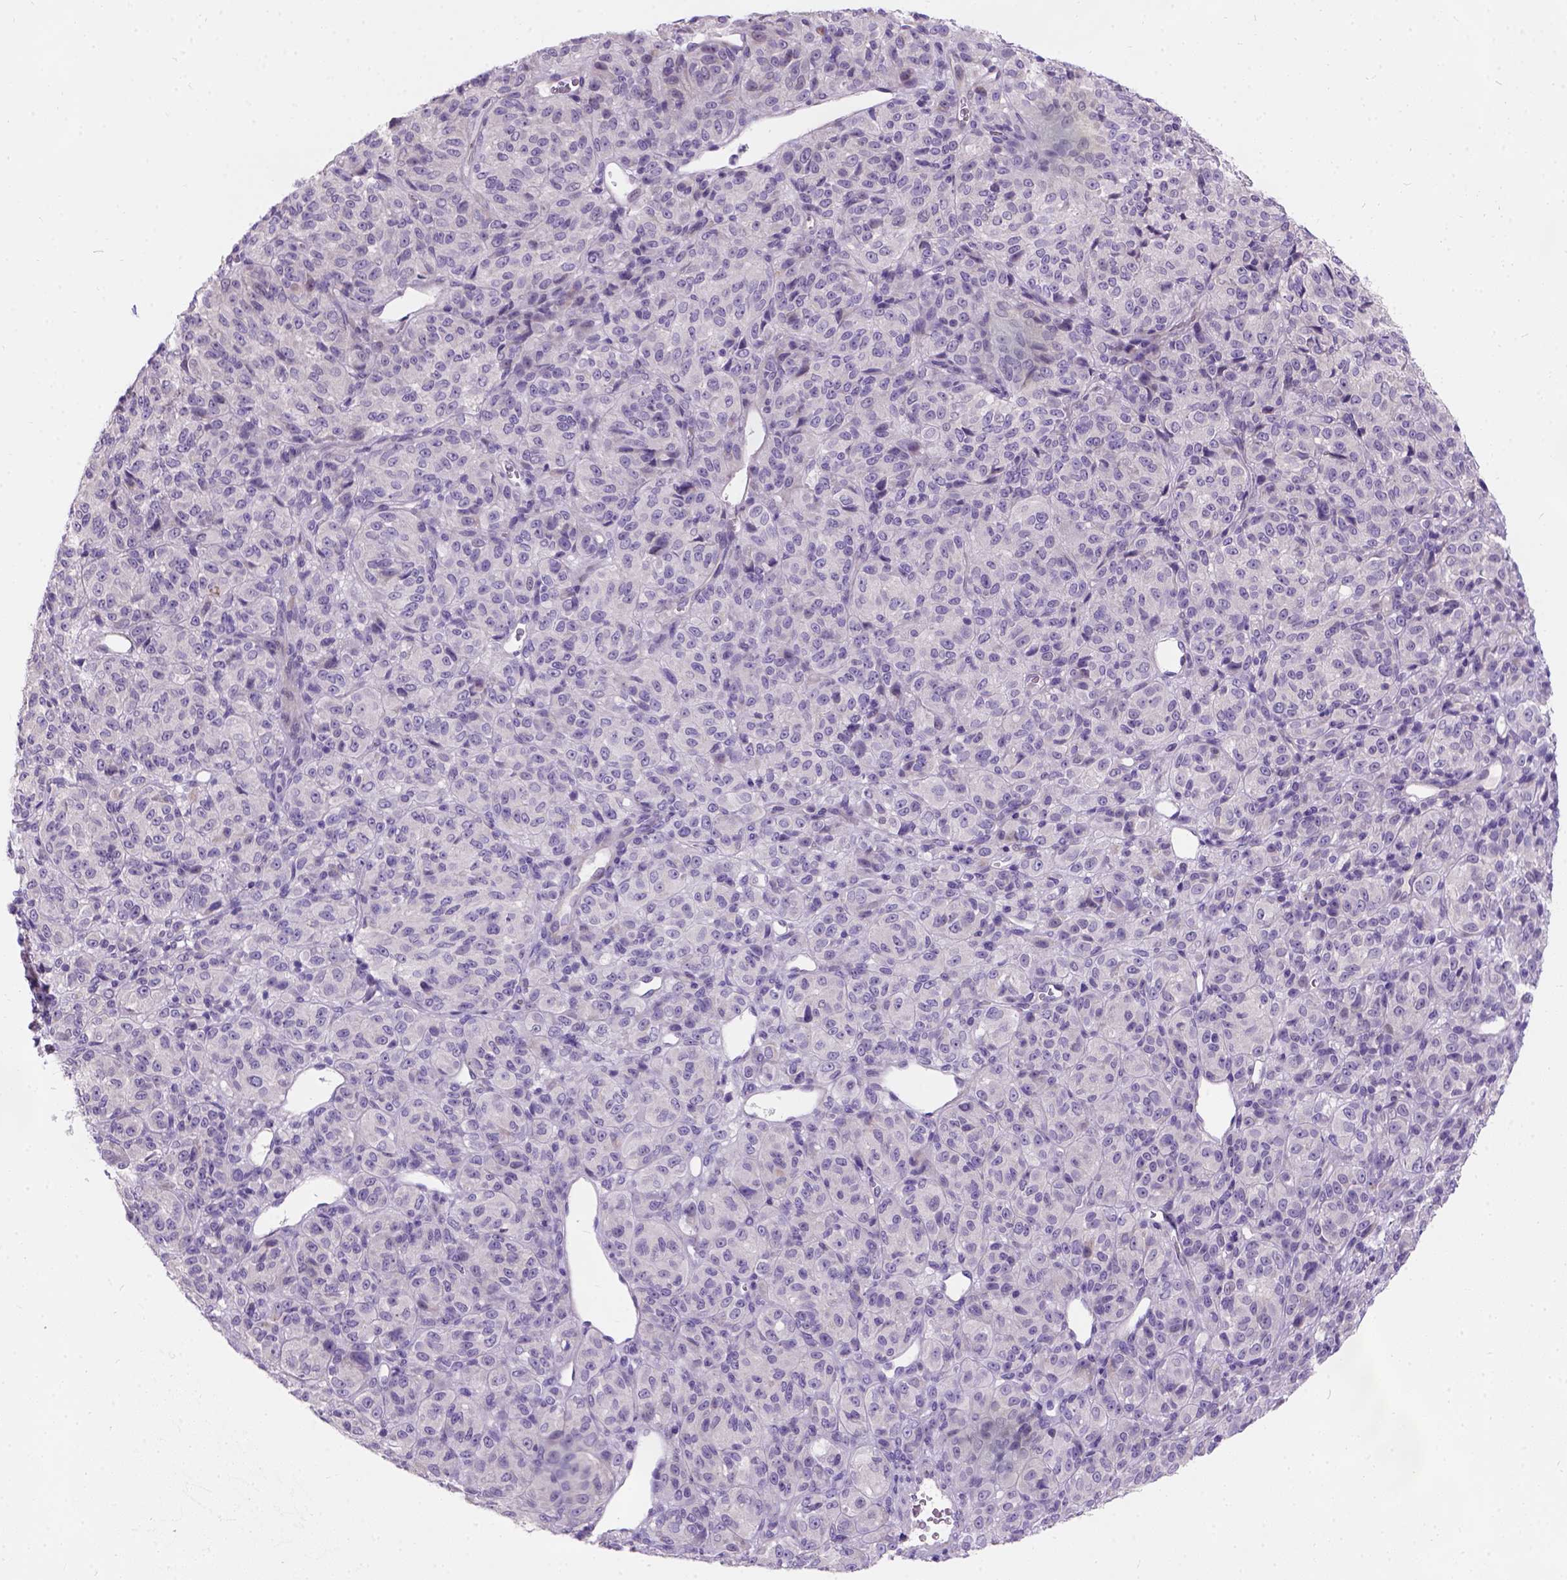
{"staining": {"intensity": "negative", "quantity": "none", "location": "none"}, "tissue": "melanoma", "cell_type": "Tumor cells", "image_type": "cancer", "snomed": [{"axis": "morphology", "description": "Malignant melanoma, Metastatic site"}, {"axis": "topography", "description": "Brain"}], "caption": "IHC histopathology image of human melanoma stained for a protein (brown), which reveals no staining in tumor cells.", "gene": "C20orf144", "patient": {"sex": "female", "age": 56}}